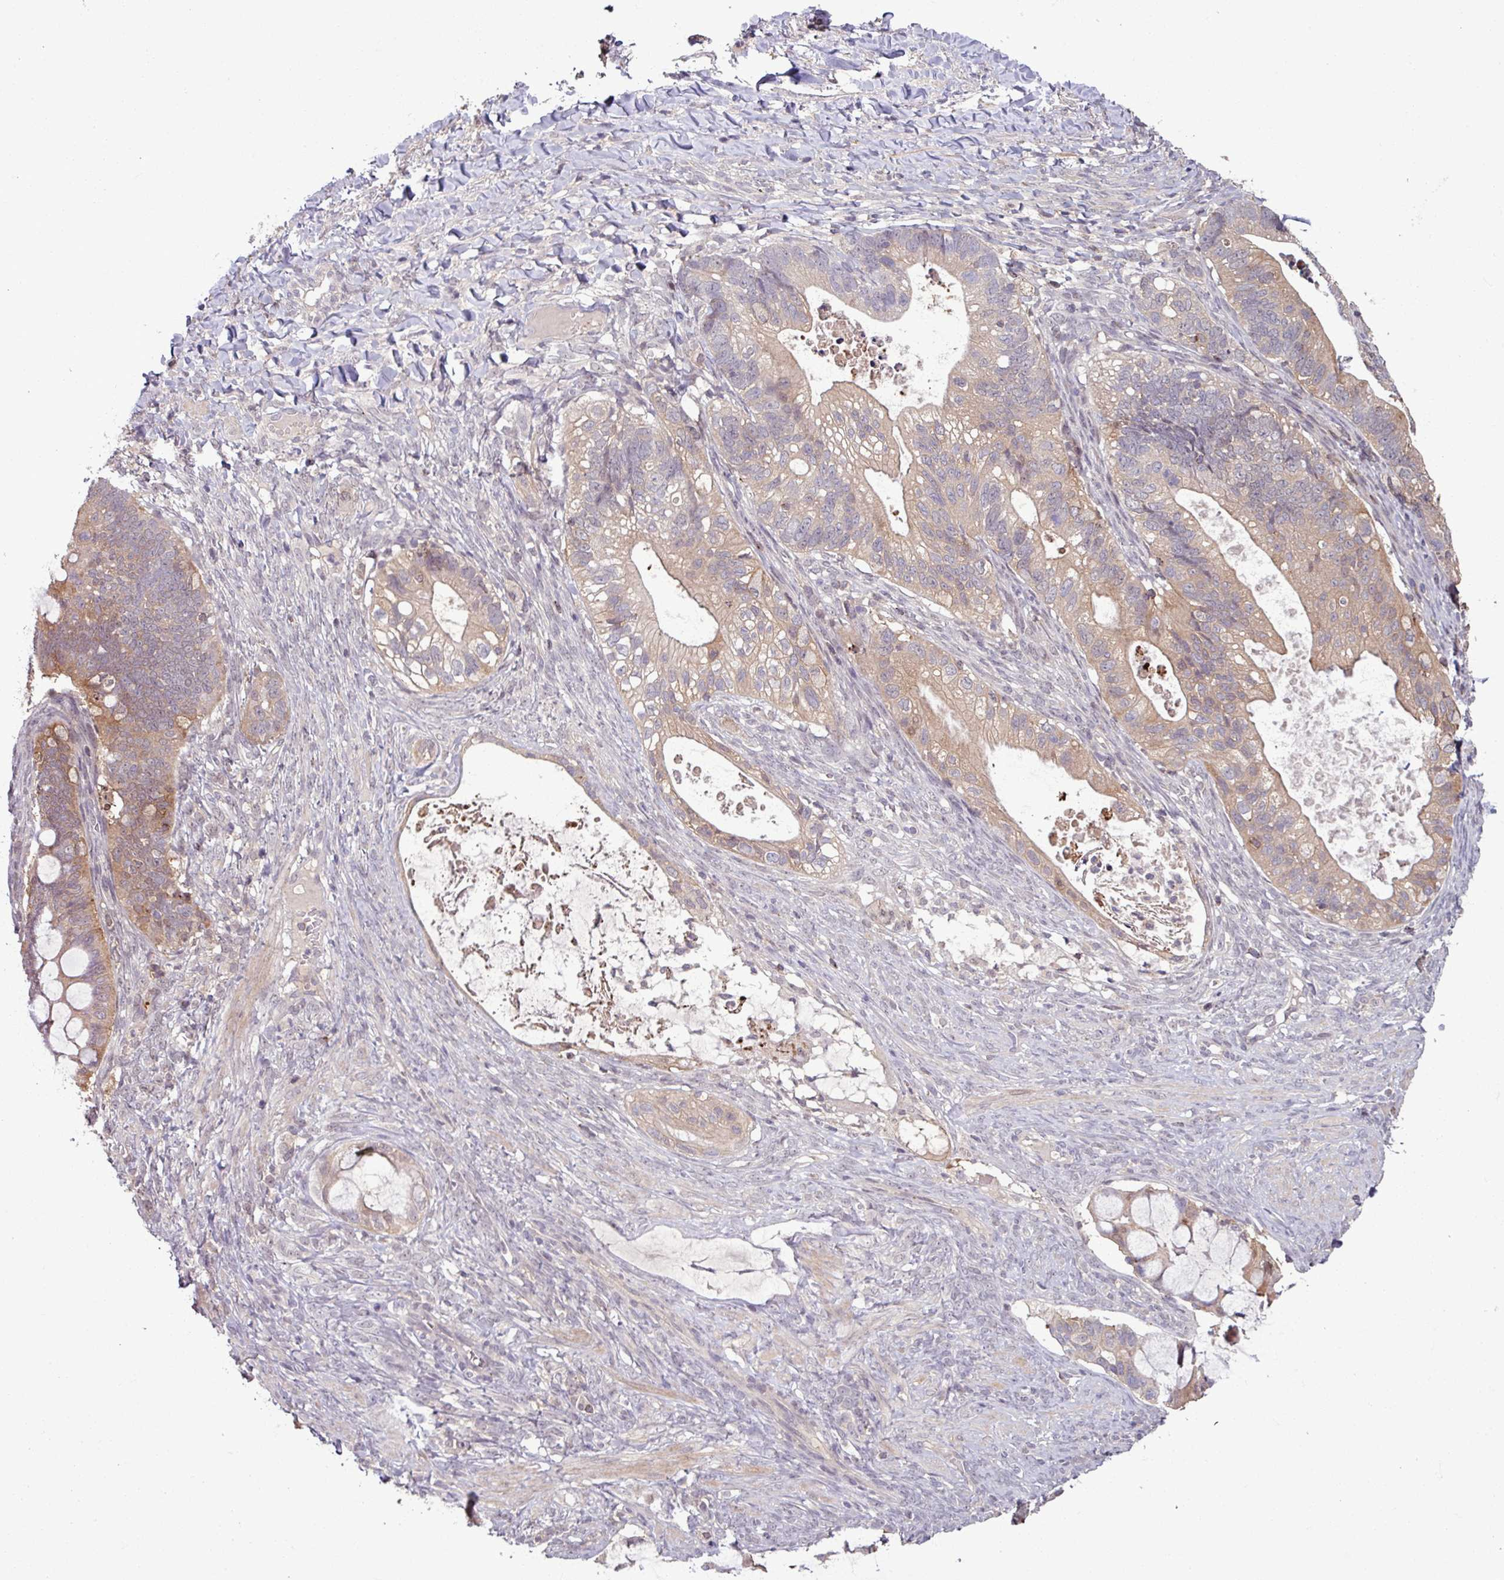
{"staining": {"intensity": "weak", "quantity": ">75%", "location": "cytoplasmic/membranous"}, "tissue": "ovarian cancer", "cell_type": "Tumor cells", "image_type": "cancer", "snomed": [{"axis": "morphology", "description": "Cystadenocarcinoma, mucinous, NOS"}, {"axis": "topography", "description": "Ovary"}], "caption": "An immunohistochemistry image of tumor tissue is shown. Protein staining in brown labels weak cytoplasmic/membranous positivity in mucinous cystadenocarcinoma (ovarian) within tumor cells.", "gene": "OR6B1", "patient": {"sex": "female", "age": 61}}